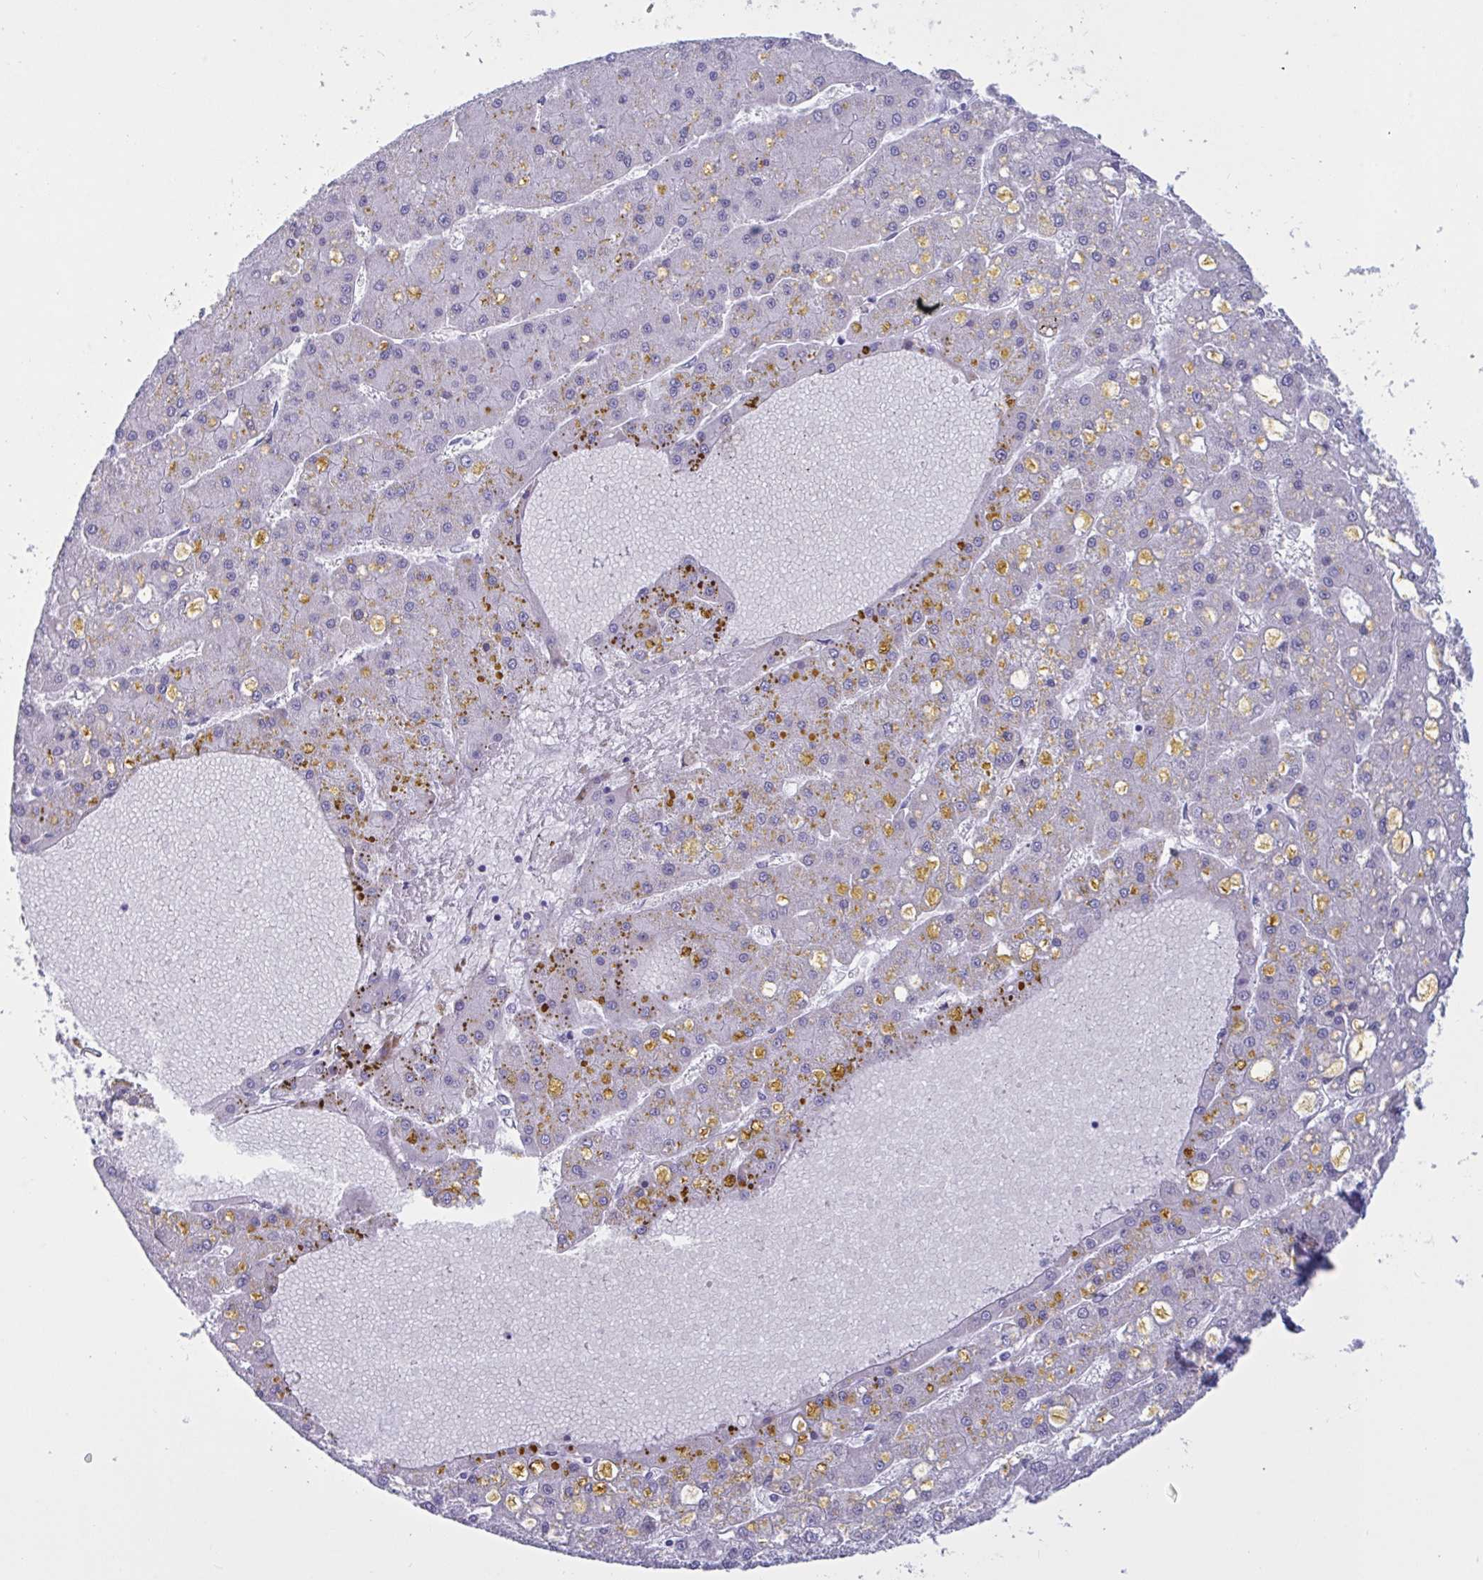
{"staining": {"intensity": "negative", "quantity": "none", "location": "none"}, "tissue": "liver cancer", "cell_type": "Tumor cells", "image_type": "cancer", "snomed": [{"axis": "morphology", "description": "Carcinoma, Hepatocellular, NOS"}, {"axis": "topography", "description": "Liver"}], "caption": "This is a histopathology image of immunohistochemistry staining of liver cancer, which shows no staining in tumor cells.", "gene": "OXLD1", "patient": {"sex": "male", "age": 67}}